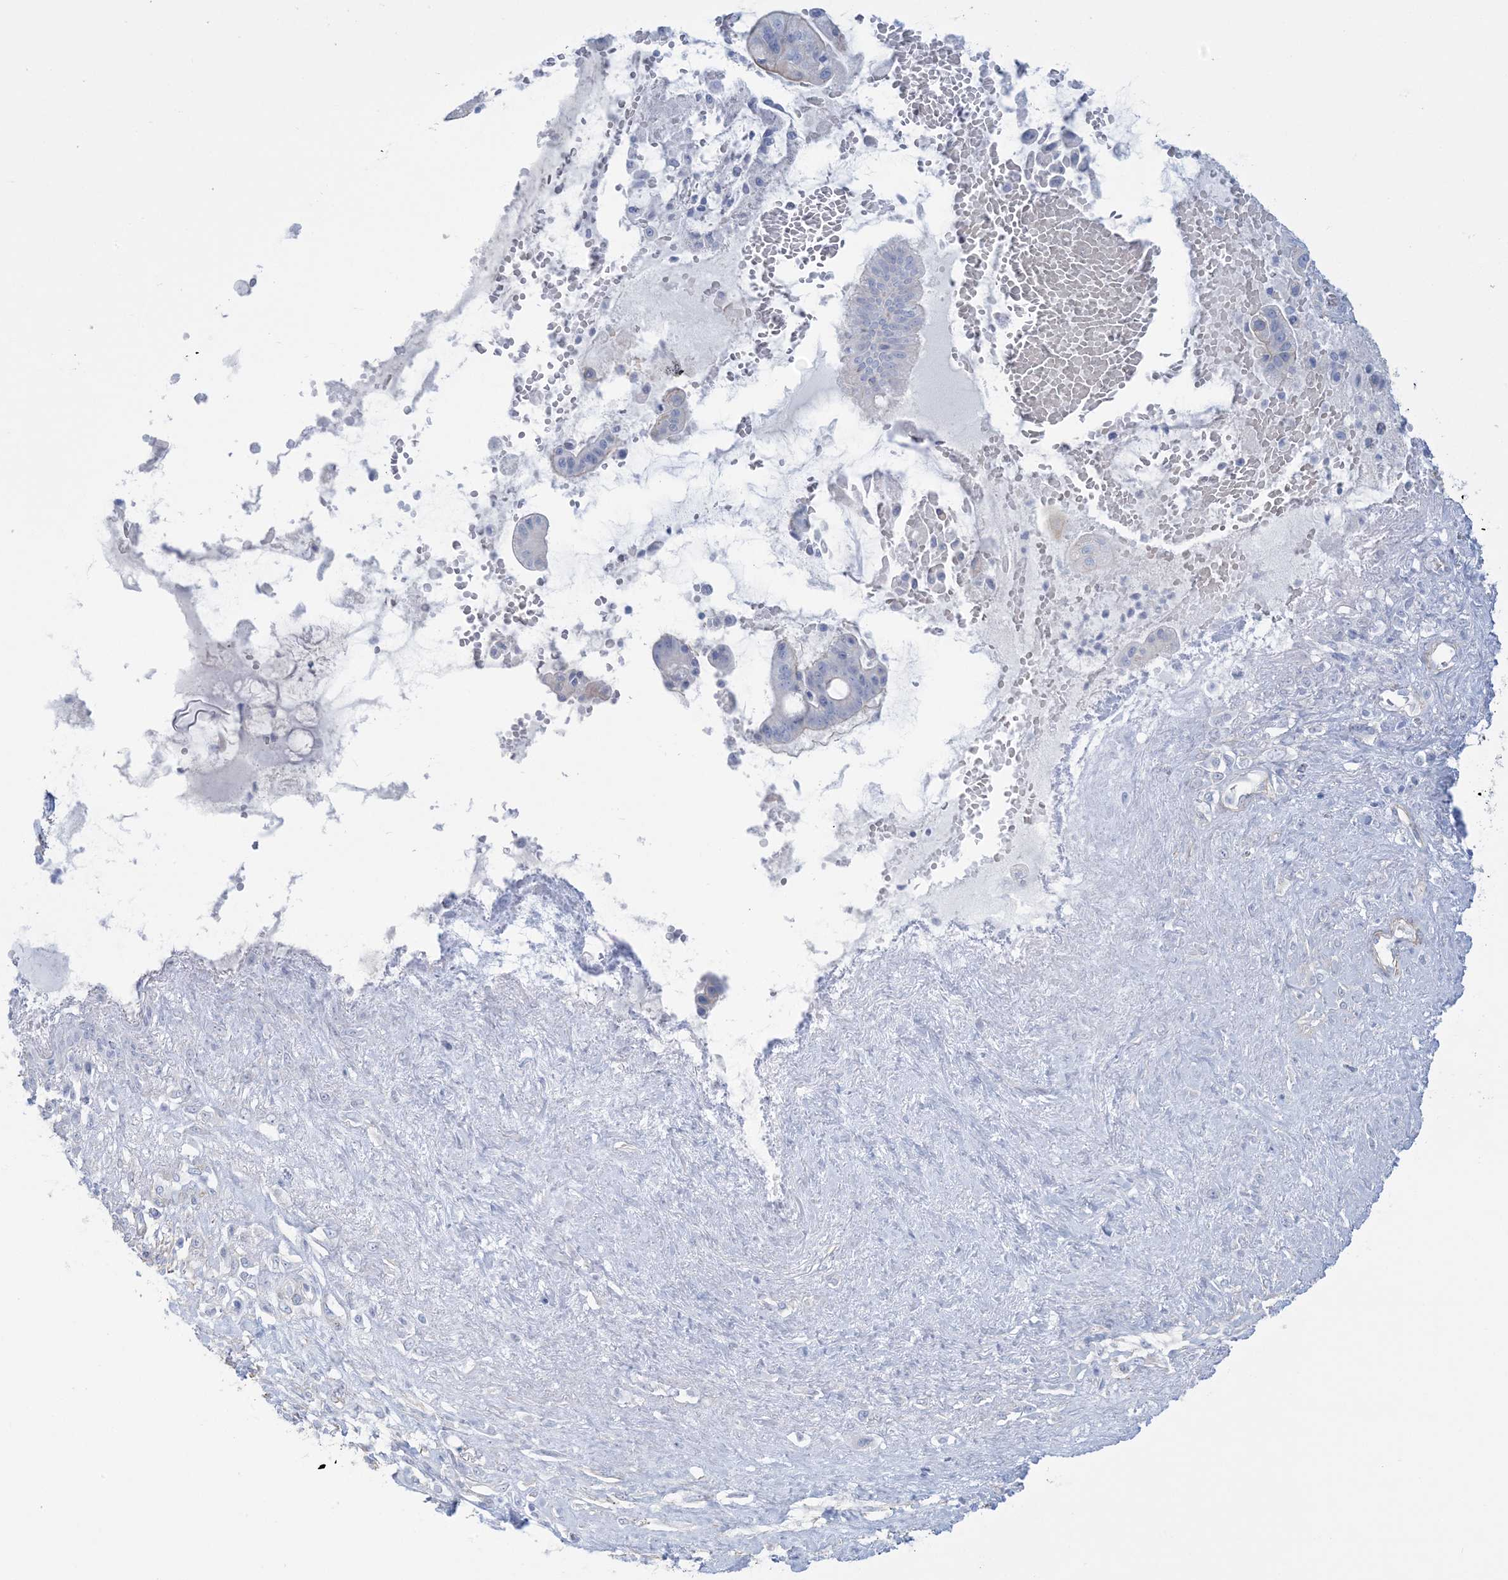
{"staining": {"intensity": "negative", "quantity": "none", "location": "none"}, "tissue": "pancreatic cancer", "cell_type": "Tumor cells", "image_type": "cancer", "snomed": [{"axis": "morphology", "description": "Inflammation, NOS"}, {"axis": "morphology", "description": "Adenocarcinoma, NOS"}, {"axis": "topography", "description": "Pancreas"}], "caption": "Tumor cells show no significant protein positivity in pancreatic adenocarcinoma. Brightfield microscopy of immunohistochemistry (IHC) stained with DAB (3,3'-diaminobenzidine) (brown) and hematoxylin (blue), captured at high magnification.", "gene": "AGXT", "patient": {"sex": "female", "age": 56}}